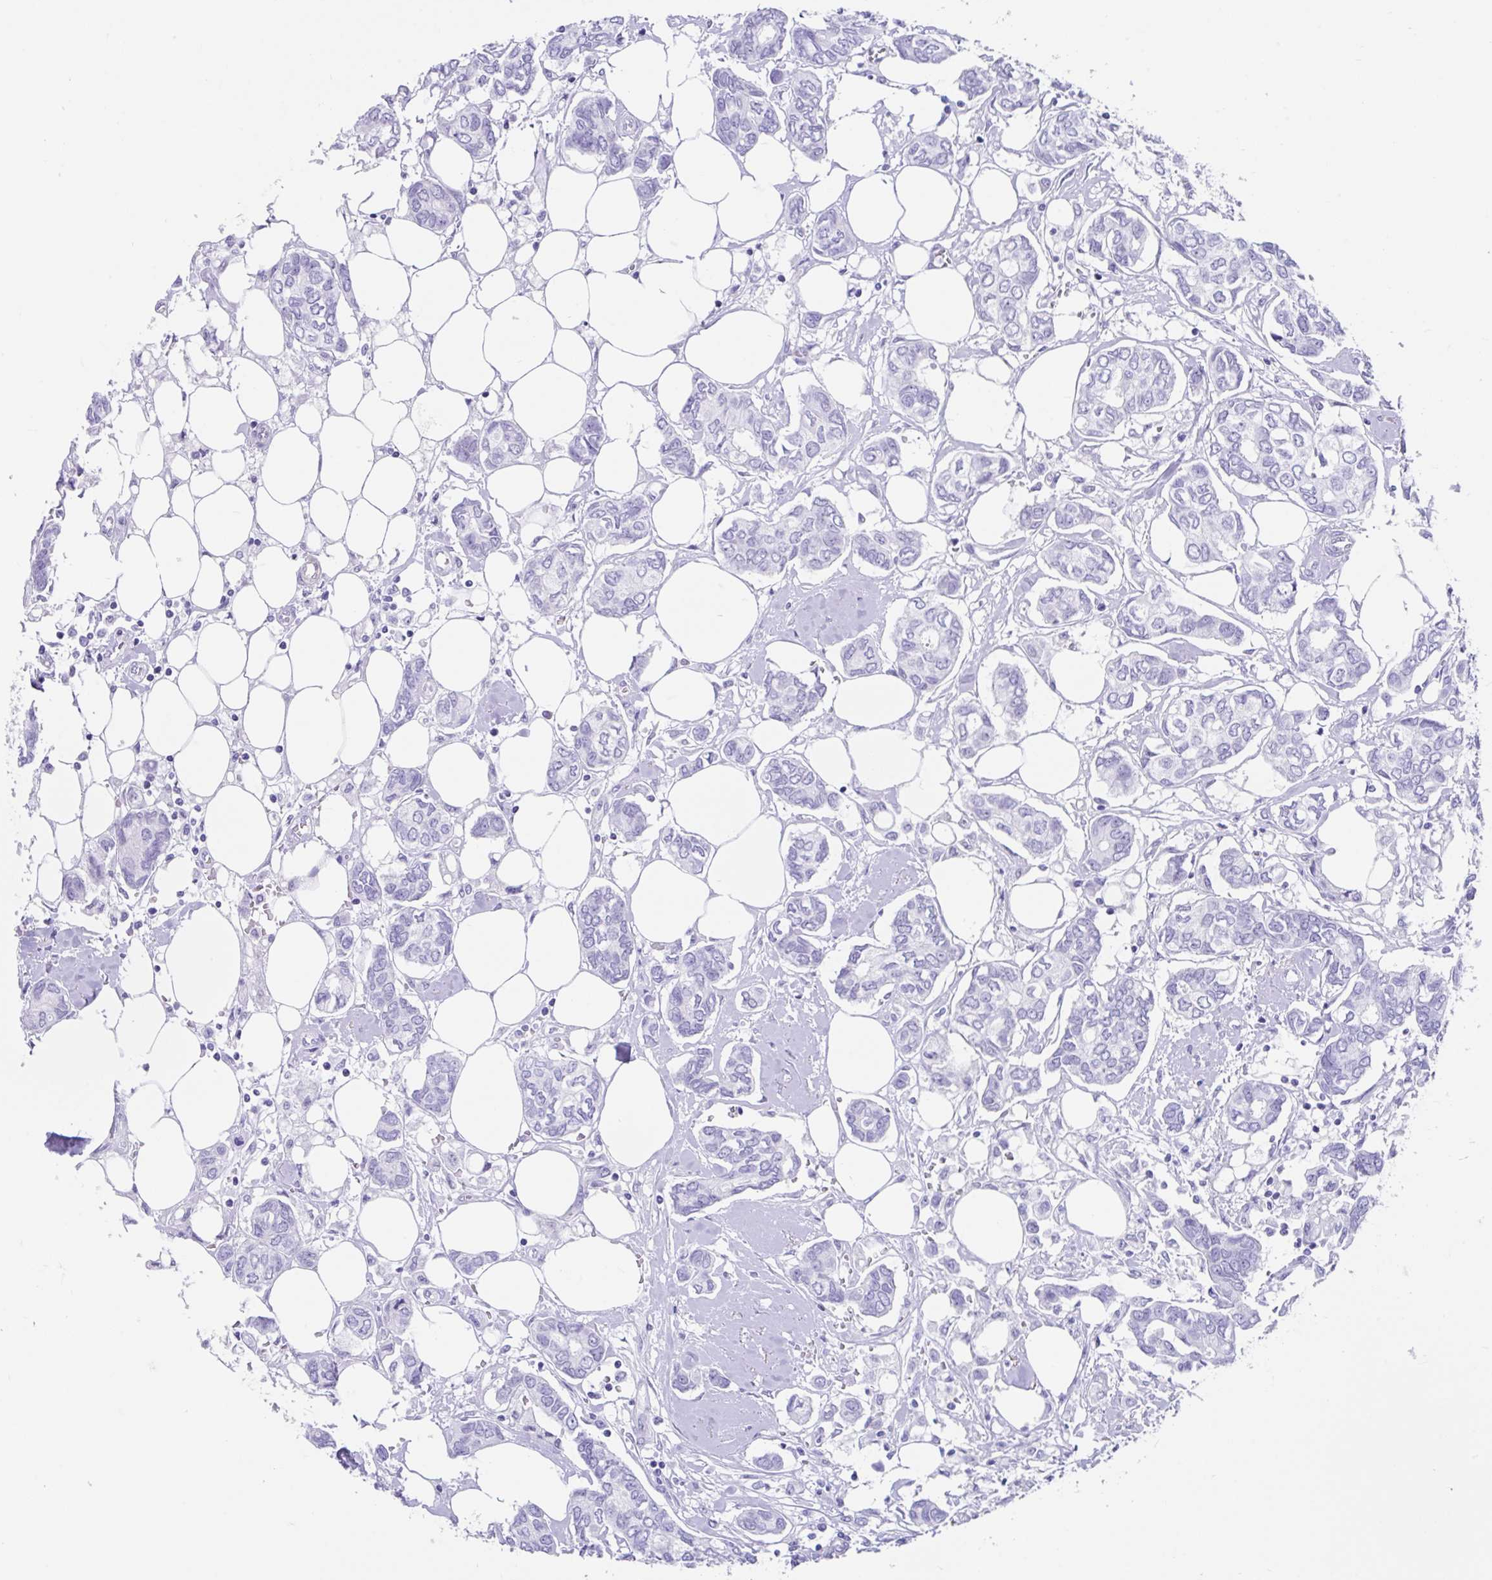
{"staining": {"intensity": "negative", "quantity": "none", "location": "none"}, "tissue": "breast cancer", "cell_type": "Tumor cells", "image_type": "cancer", "snomed": [{"axis": "morphology", "description": "Duct carcinoma"}, {"axis": "topography", "description": "Breast"}], "caption": "High power microscopy micrograph of an immunohistochemistry image of breast cancer (intraductal carcinoma), revealing no significant expression in tumor cells.", "gene": "FAM107A", "patient": {"sex": "female", "age": 73}}